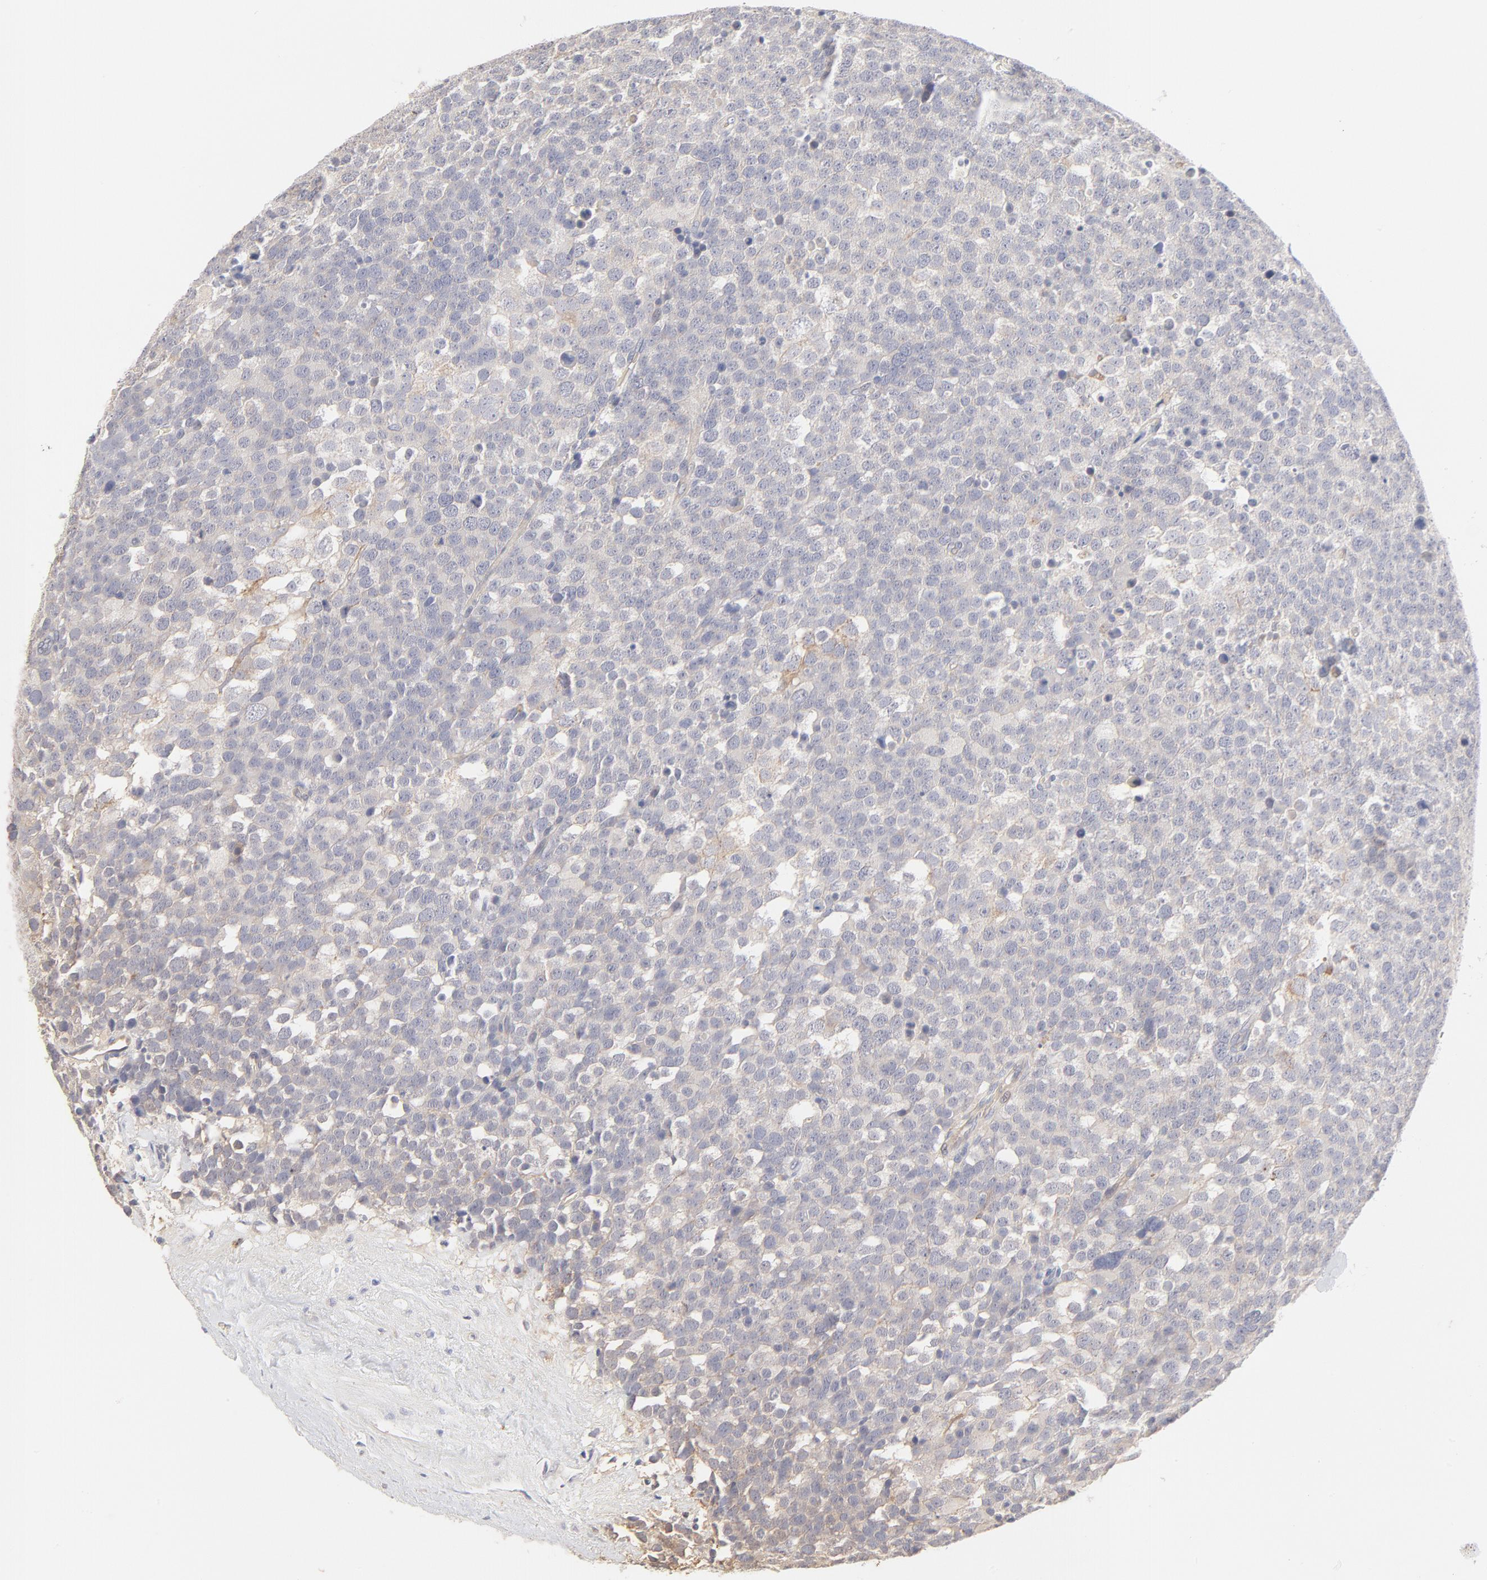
{"staining": {"intensity": "negative", "quantity": "none", "location": "none"}, "tissue": "testis cancer", "cell_type": "Tumor cells", "image_type": "cancer", "snomed": [{"axis": "morphology", "description": "Seminoma, NOS"}, {"axis": "topography", "description": "Testis"}], "caption": "This is an IHC photomicrograph of human testis cancer. There is no expression in tumor cells.", "gene": "NKX2-2", "patient": {"sex": "male", "age": 71}}